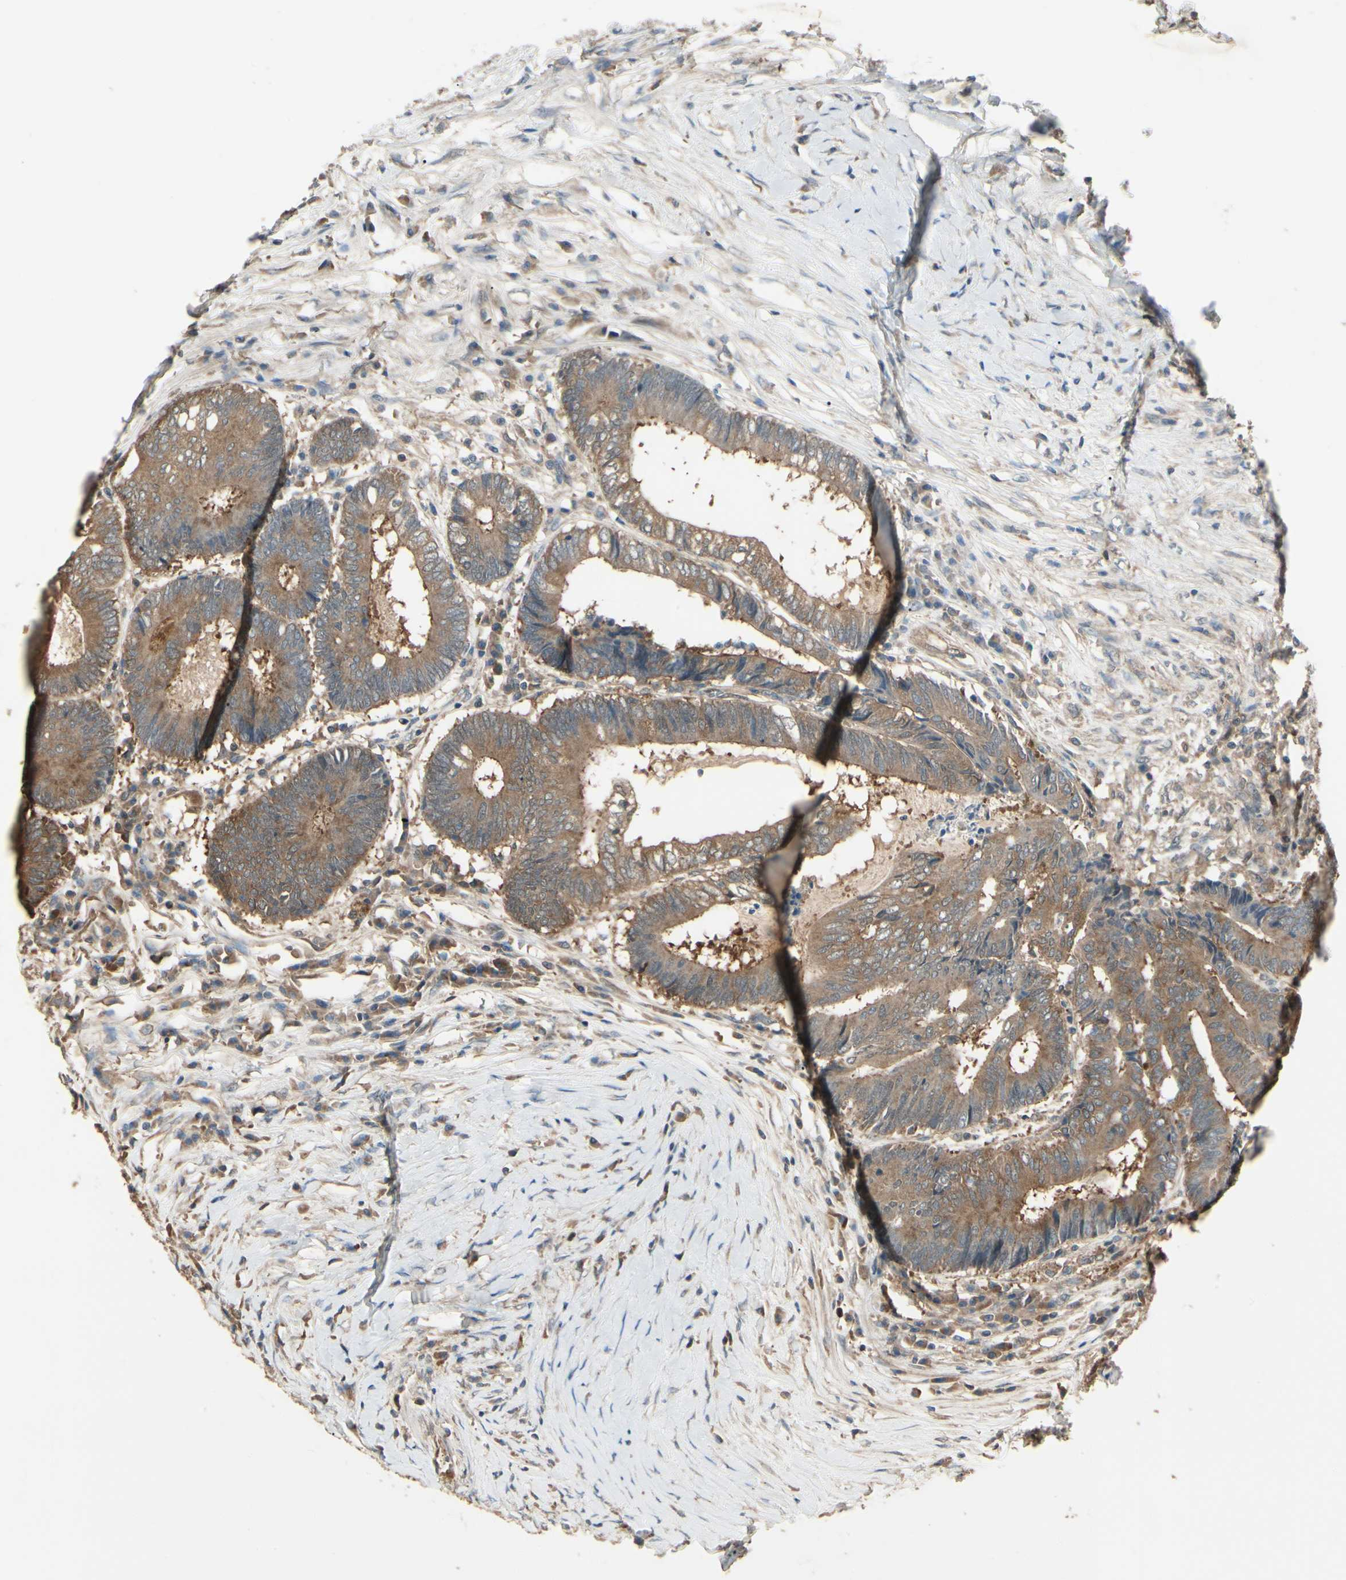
{"staining": {"intensity": "moderate", "quantity": ">75%", "location": "cytoplasmic/membranous"}, "tissue": "colorectal cancer", "cell_type": "Tumor cells", "image_type": "cancer", "snomed": [{"axis": "morphology", "description": "Adenocarcinoma, NOS"}, {"axis": "topography", "description": "Rectum"}], "caption": "Colorectal cancer (adenocarcinoma) tissue exhibits moderate cytoplasmic/membranous expression in about >75% of tumor cells", "gene": "CCT7", "patient": {"sex": "male", "age": 63}}